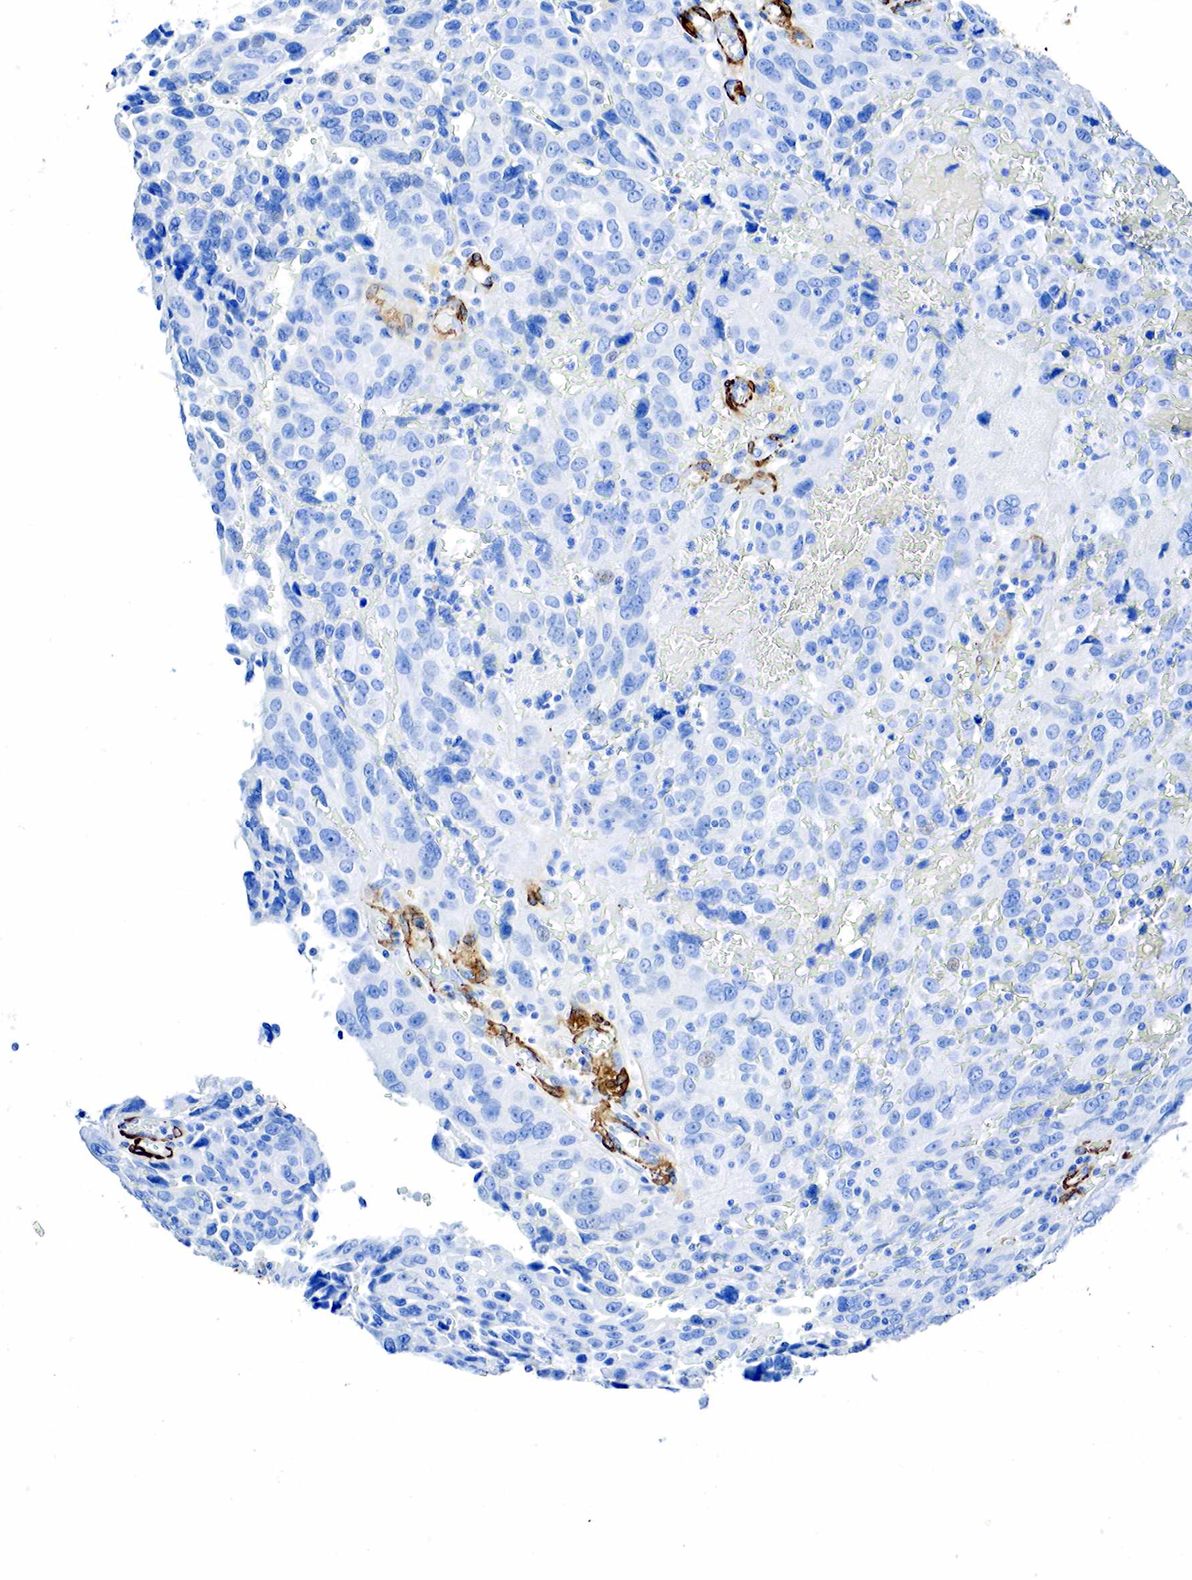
{"staining": {"intensity": "negative", "quantity": "none", "location": "none"}, "tissue": "ovarian cancer", "cell_type": "Tumor cells", "image_type": "cancer", "snomed": [{"axis": "morphology", "description": "Carcinoma, endometroid"}, {"axis": "topography", "description": "Ovary"}], "caption": "This micrograph is of ovarian endometroid carcinoma stained with immunohistochemistry to label a protein in brown with the nuclei are counter-stained blue. There is no positivity in tumor cells.", "gene": "ACTA1", "patient": {"sex": "female", "age": 75}}